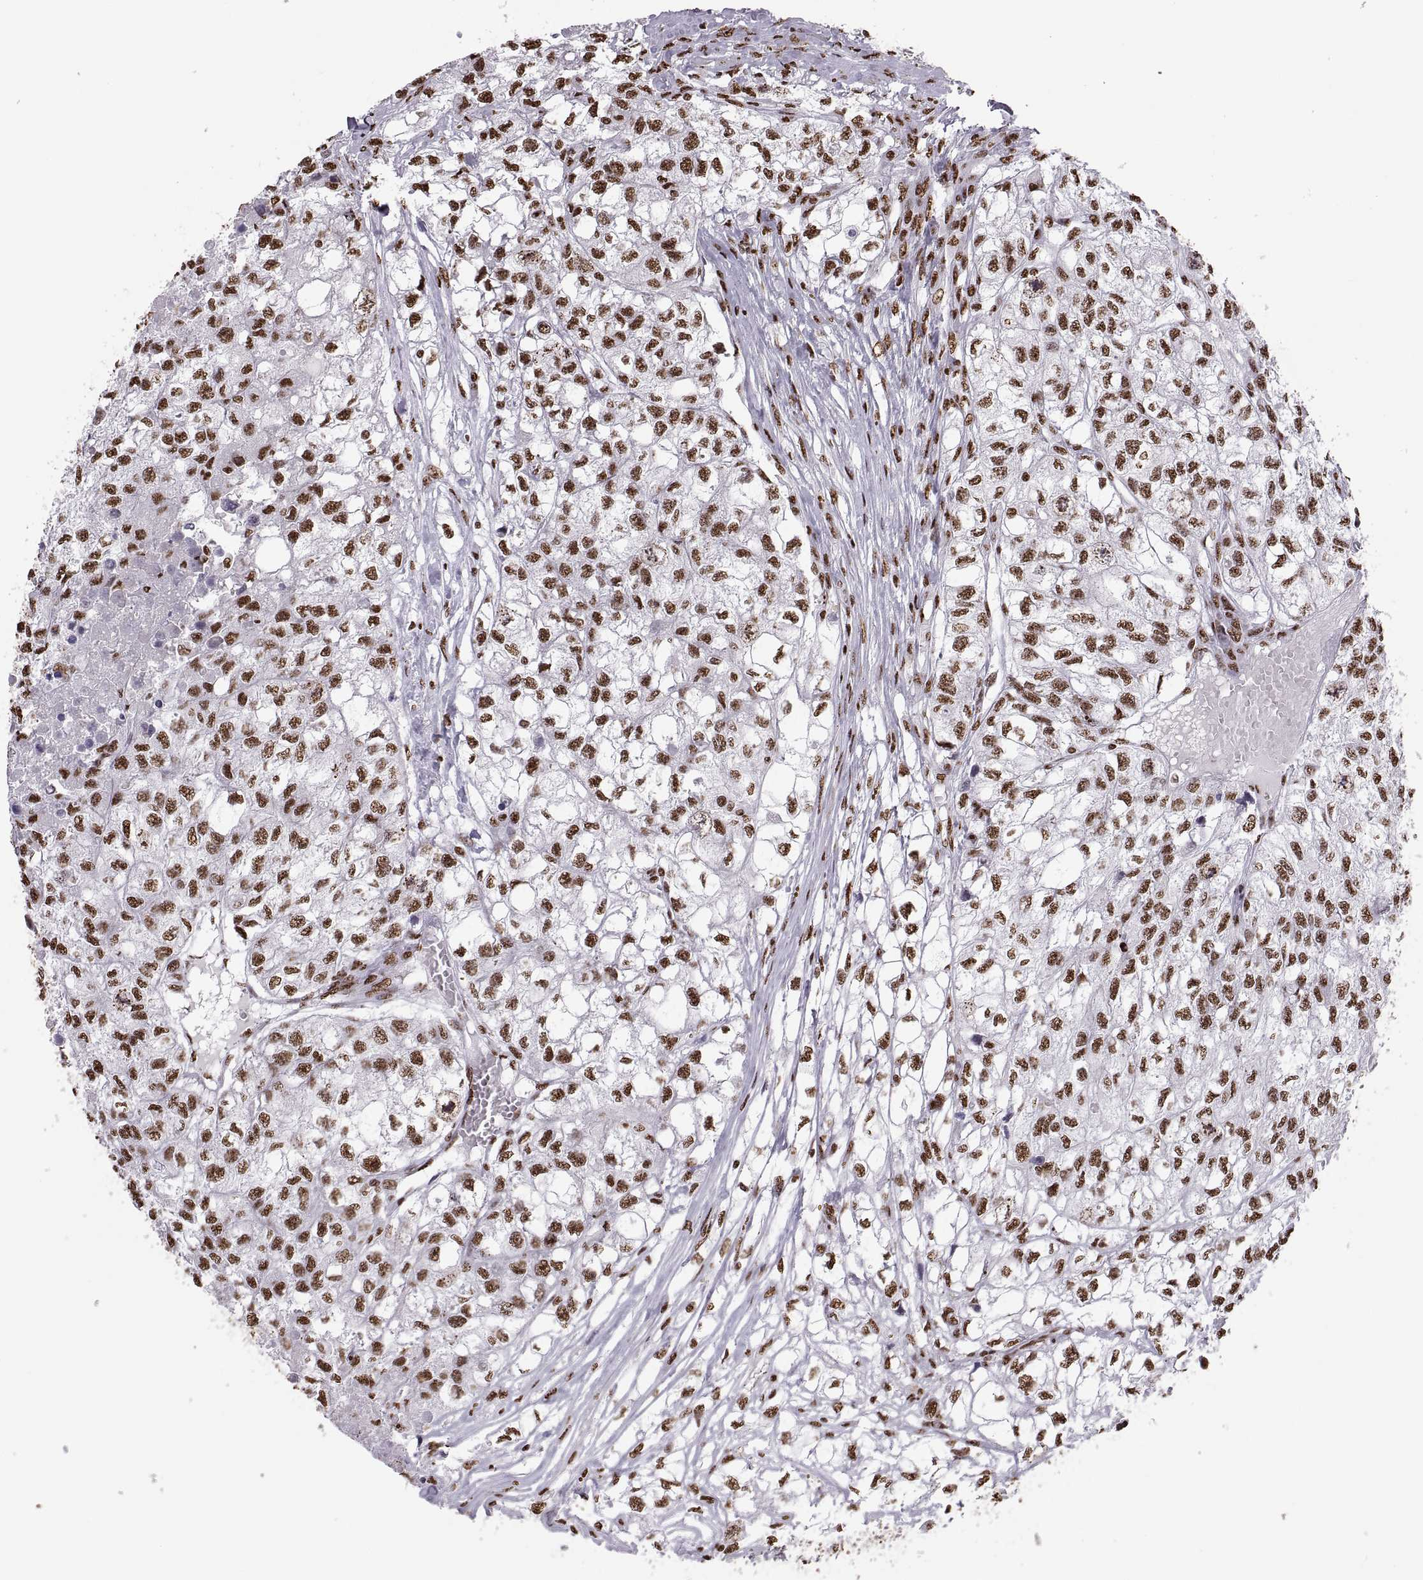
{"staining": {"intensity": "strong", "quantity": ">75%", "location": "nuclear"}, "tissue": "renal cancer", "cell_type": "Tumor cells", "image_type": "cancer", "snomed": [{"axis": "morphology", "description": "Adenocarcinoma, NOS"}, {"axis": "topography", "description": "Kidney"}], "caption": "A high amount of strong nuclear staining is seen in approximately >75% of tumor cells in renal cancer tissue.", "gene": "SNAI1", "patient": {"sex": "male", "age": 56}}